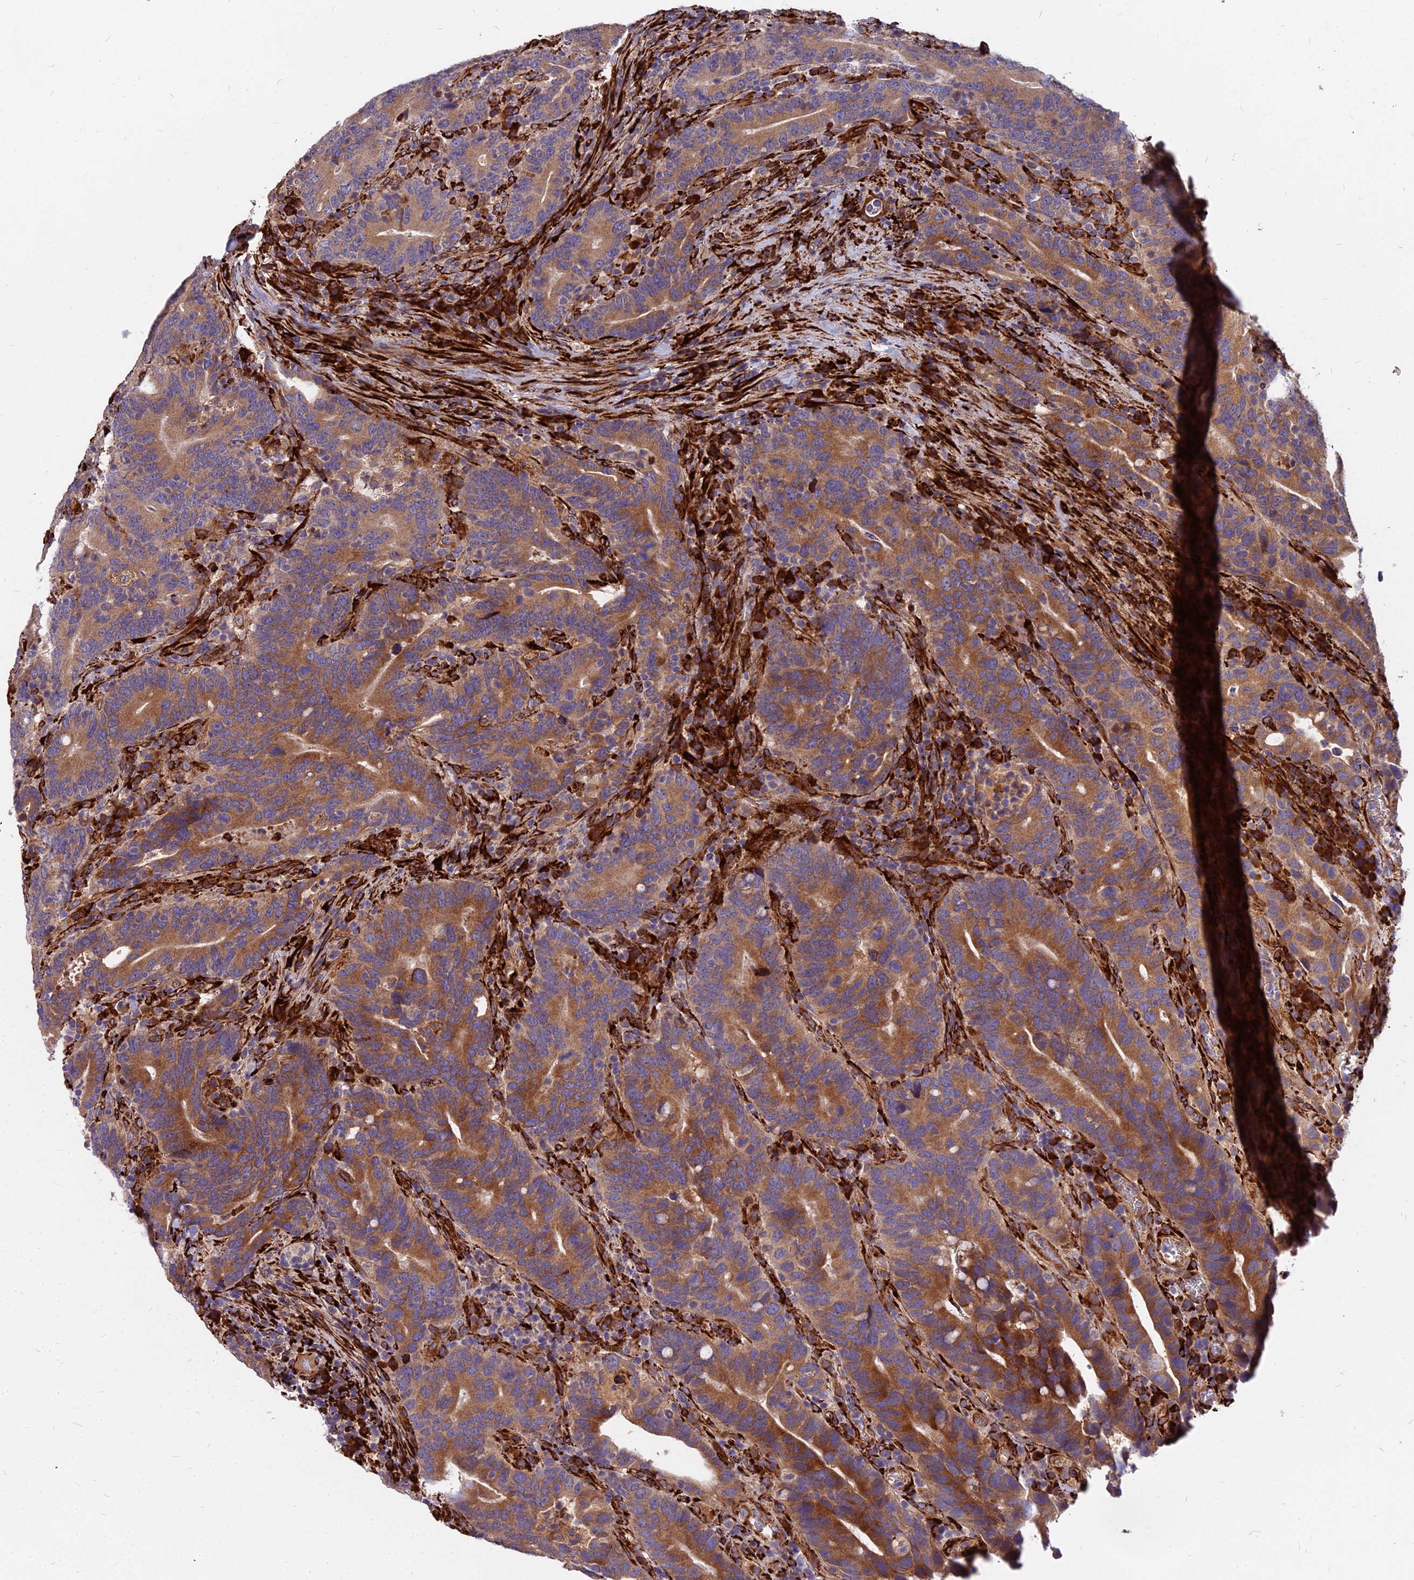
{"staining": {"intensity": "moderate", "quantity": ">75%", "location": "cytoplasmic/membranous"}, "tissue": "colorectal cancer", "cell_type": "Tumor cells", "image_type": "cancer", "snomed": [{"axis": "morphology", "description": "Adenocarcinoma, NOS"}, {"axis": "topography", "description": "Colon"}], "caption": "The photomicrograph displays staining of adenocarcinoma (colorectal), revealing moderate cytoplasmic/membranous protein expression (brown color) within tumor cells.", "gene": "NDUFAF7", "patient": {"sex": "female", "age": 66}}